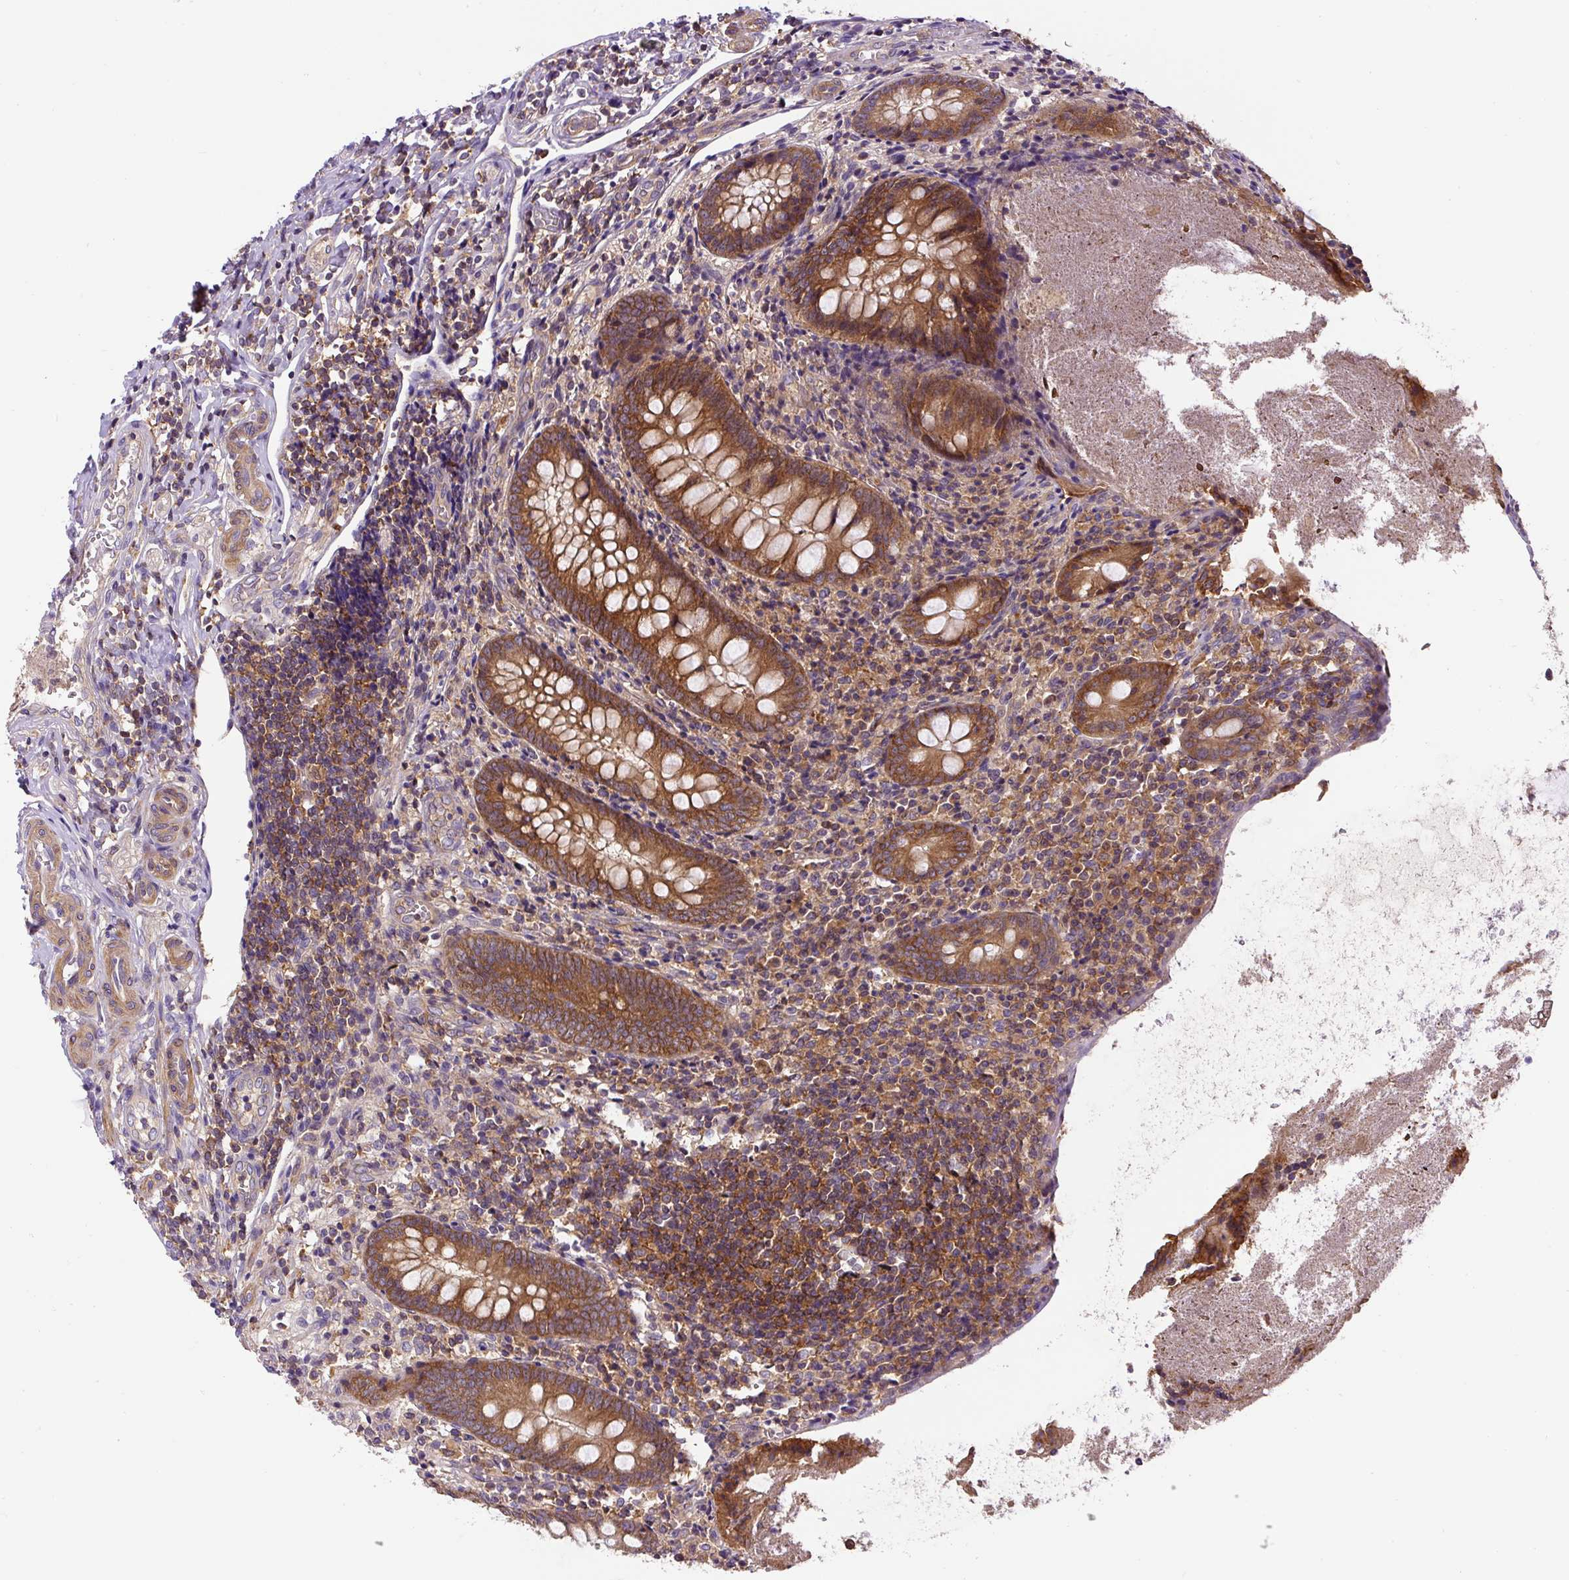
{"staining": {"intensity": "moderate", "quantity": ">75%", "location": "cytoplasmic/membranous"}, "tissue": "appendix", "cell_type": "Glandular cells", "image_type": "normal", "snomed": [{"axis": "morphology", "description": "Normal tissue, NOS"}, {"axis": "topography", "description": "Appendix"}], "caption": "A photomicrograph of human appendix stained for a protein demonstrates moderate cytoplasmic/membranous brown staining in glandular cells. The staining was performed using DAB, with brown indicating positive protein expression. Nuclei are stained blue with hematoxylin.", "gene": "CCDC28A", "patient": {"sex": "female", "age": 17}}